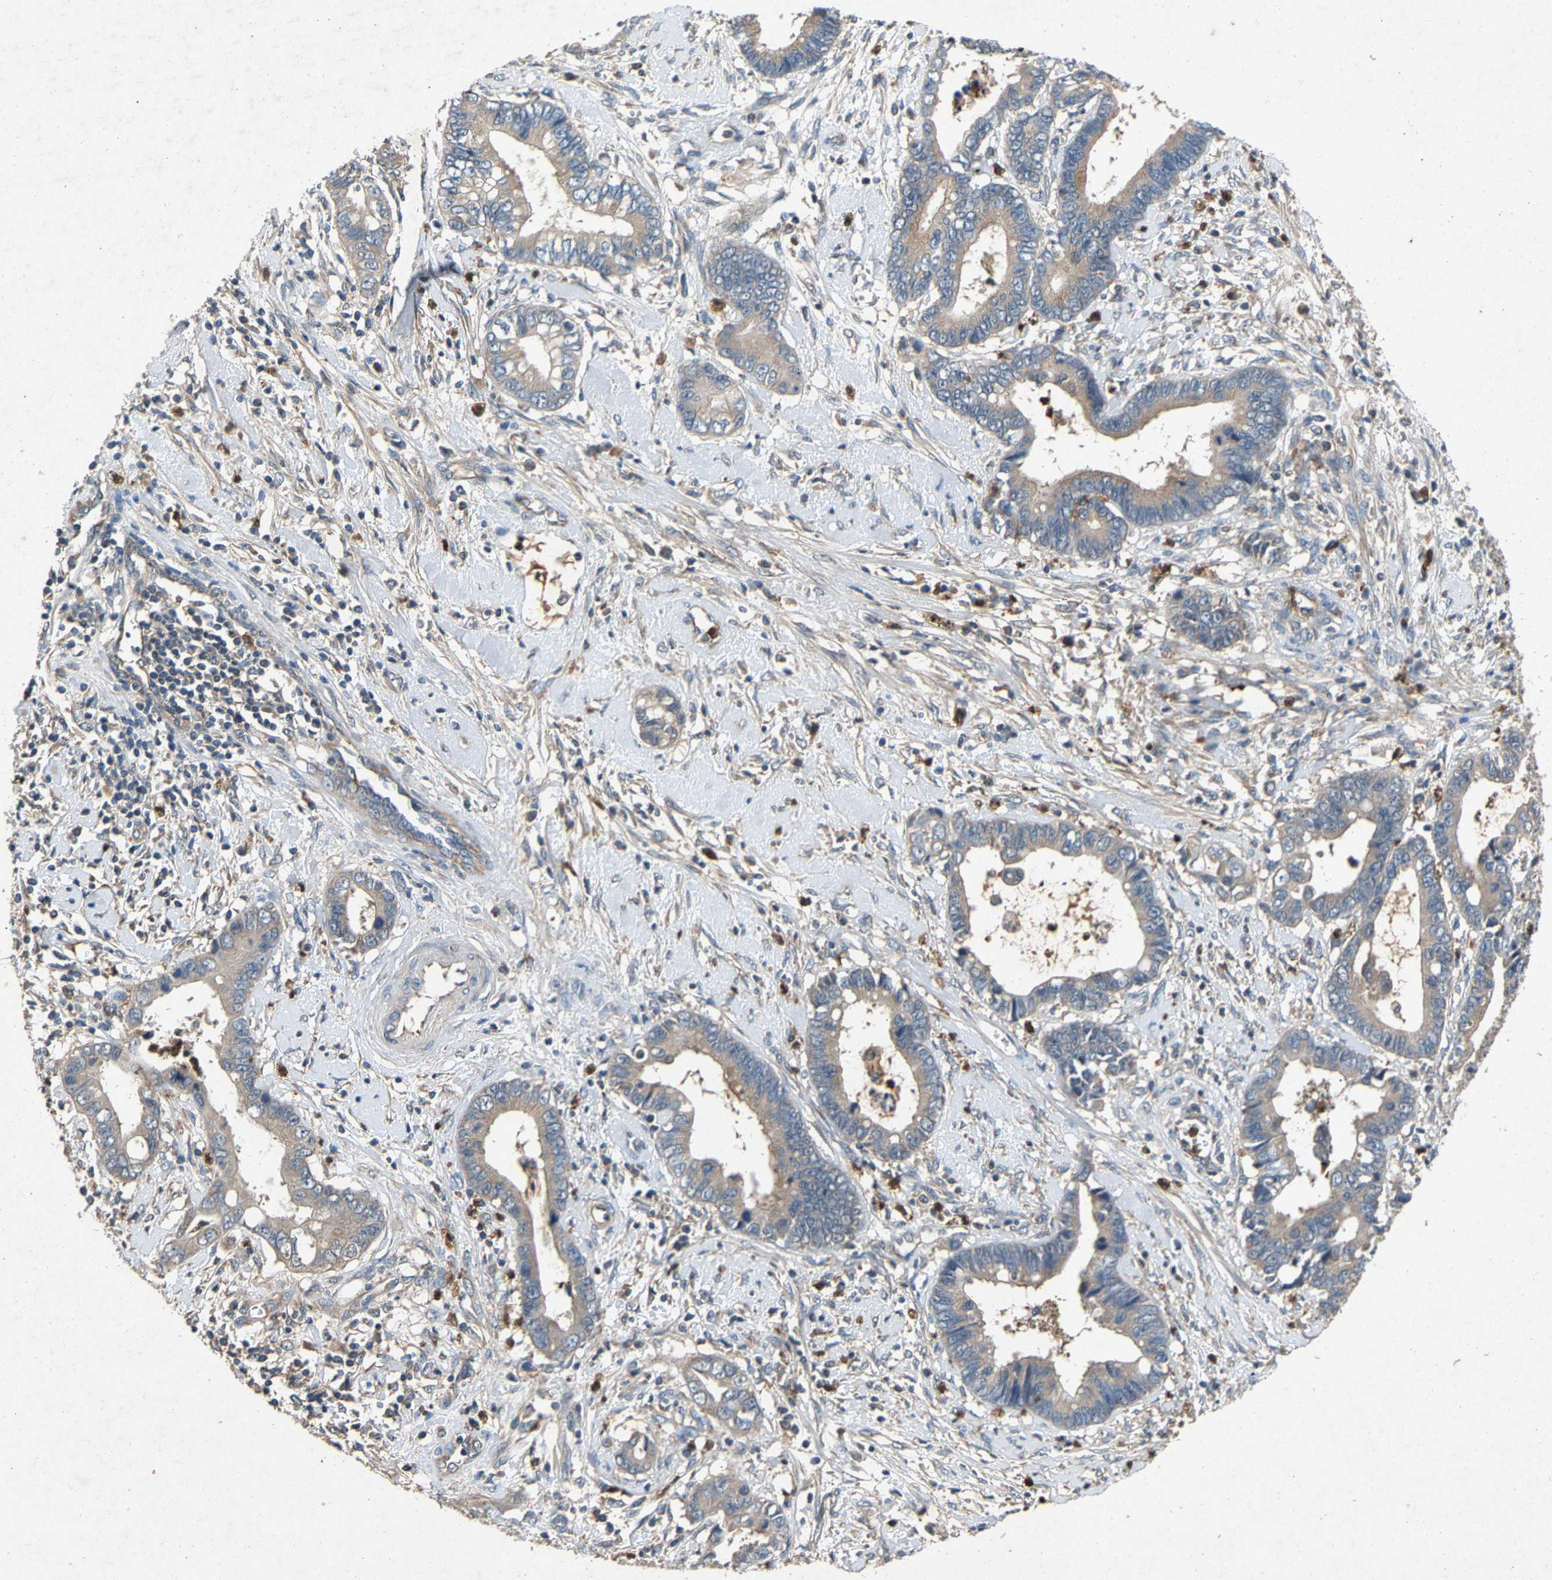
{"staining": {"intensity": "negative", "quantity": "none", "location": "none"}, "tissue": "cervical cancer", "cell_type": "Tumor cells", "image_type": "cancer", "snomed": [{"axis": "morphology", "description": "Adenocarcinoma, NOS"}, {"axis": "topography", "description": "Cervix"}], "caption": "A histopathology image of cervical adenocarcinoma stained for a protein exhibits no brown staining in tumor cells.", "gene": "PPID", "patient": {"sex": "female", "age": 44}}